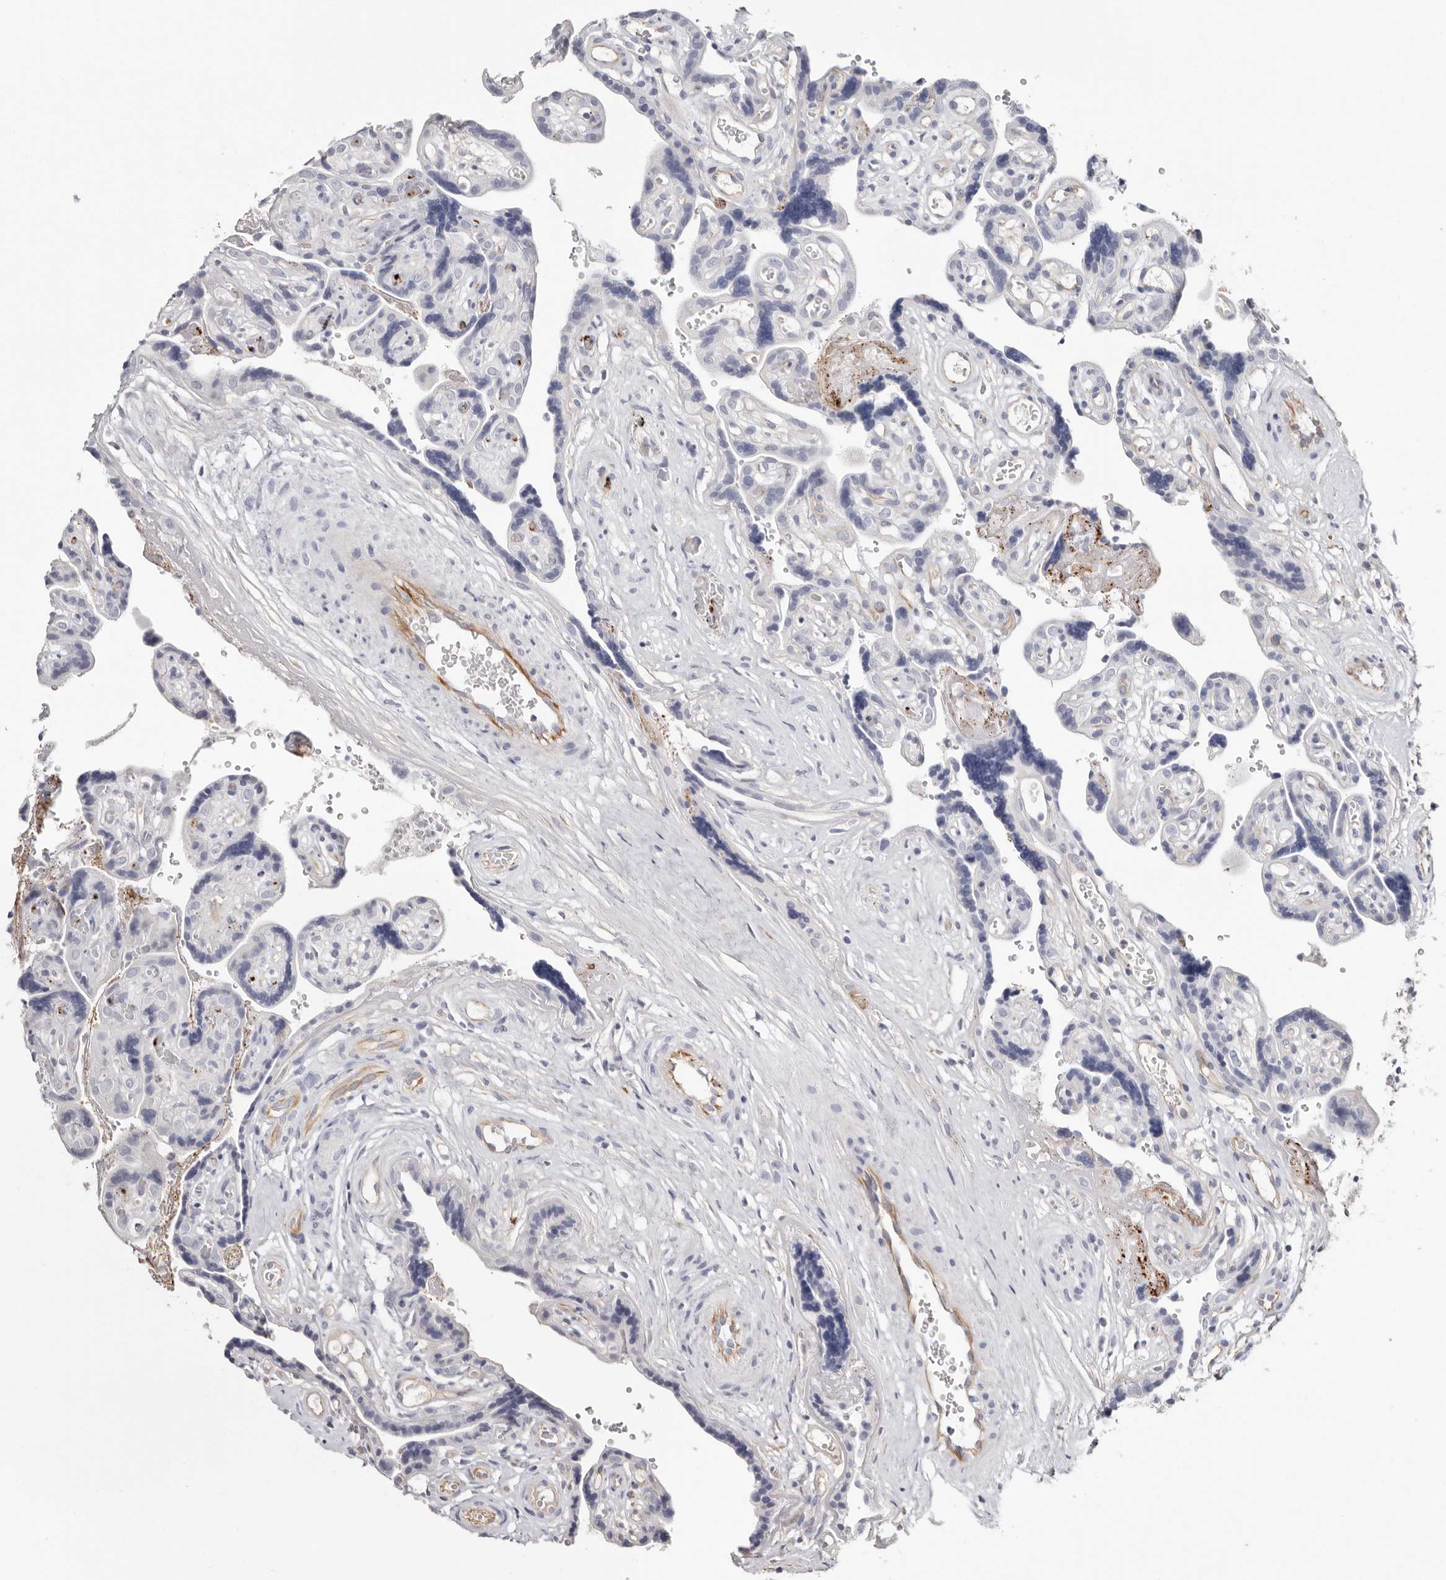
{"staining": {"intensity": "moderate", "quantity": ">75%", "location": "cytoplasmic/membranous"}, "tissue": "placenta", "cell_type": "Decidual cells", "image_type": "normal", "snomed": [{"axis": "morphology", "description": "Normal tissue, NOS"}, {"axis": "topography", "description": "Placenta"}], "caption": "Immunohistochemical staining of unremarkable placenta exhibits moderate cytoplasmic/membranous protein staining in about >75% of decidual cells. (brown staining indicates protein expression, while blue staining denotes nuclei).", "gene": "PKDCC", "patient": {"sex": "female", "age": 30}}